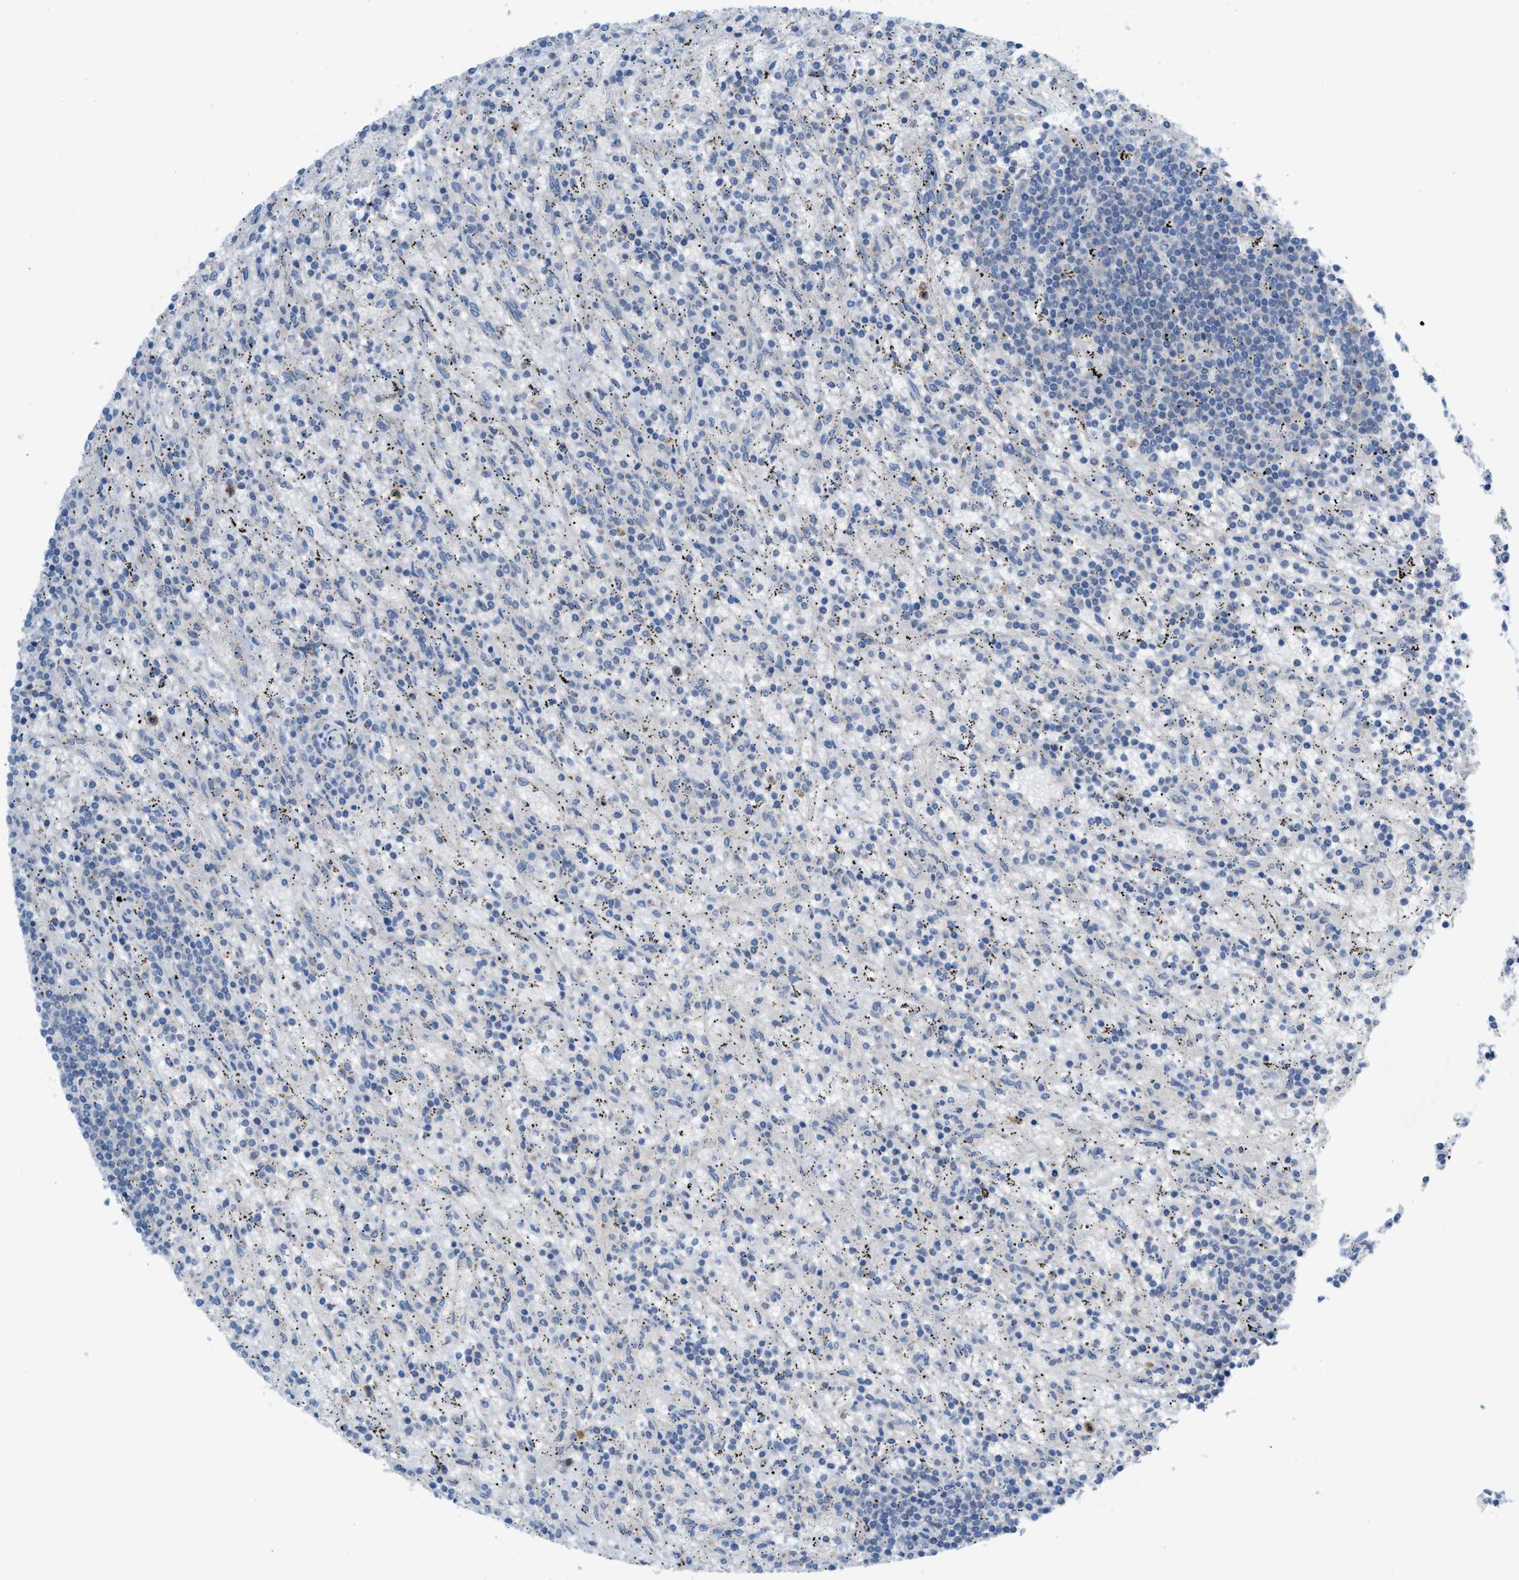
{"staining": {"intensity": "negative", "quantity": "none", "location": "none"}, "tissue": "lymphoma", "cell_type": "Tumor cells", "image_type": "cancer", "snomed": [{"axis": "morphology", "description": "Malignant lymphoma, non-Hodgkin's type, Low grade"}, {"axis": "topography", "description": "Spleen"}], "caption": "High magnification brightfield microscopy of malignant lymphoma, non-Hodgkin's type (low-grade) stained with DAB (brown) and counterstained with hematoxylin (blue): tumor cells show no significant positivity.", "gene": "PPM1D", "patient": {"sex": "male", "age": 76}}